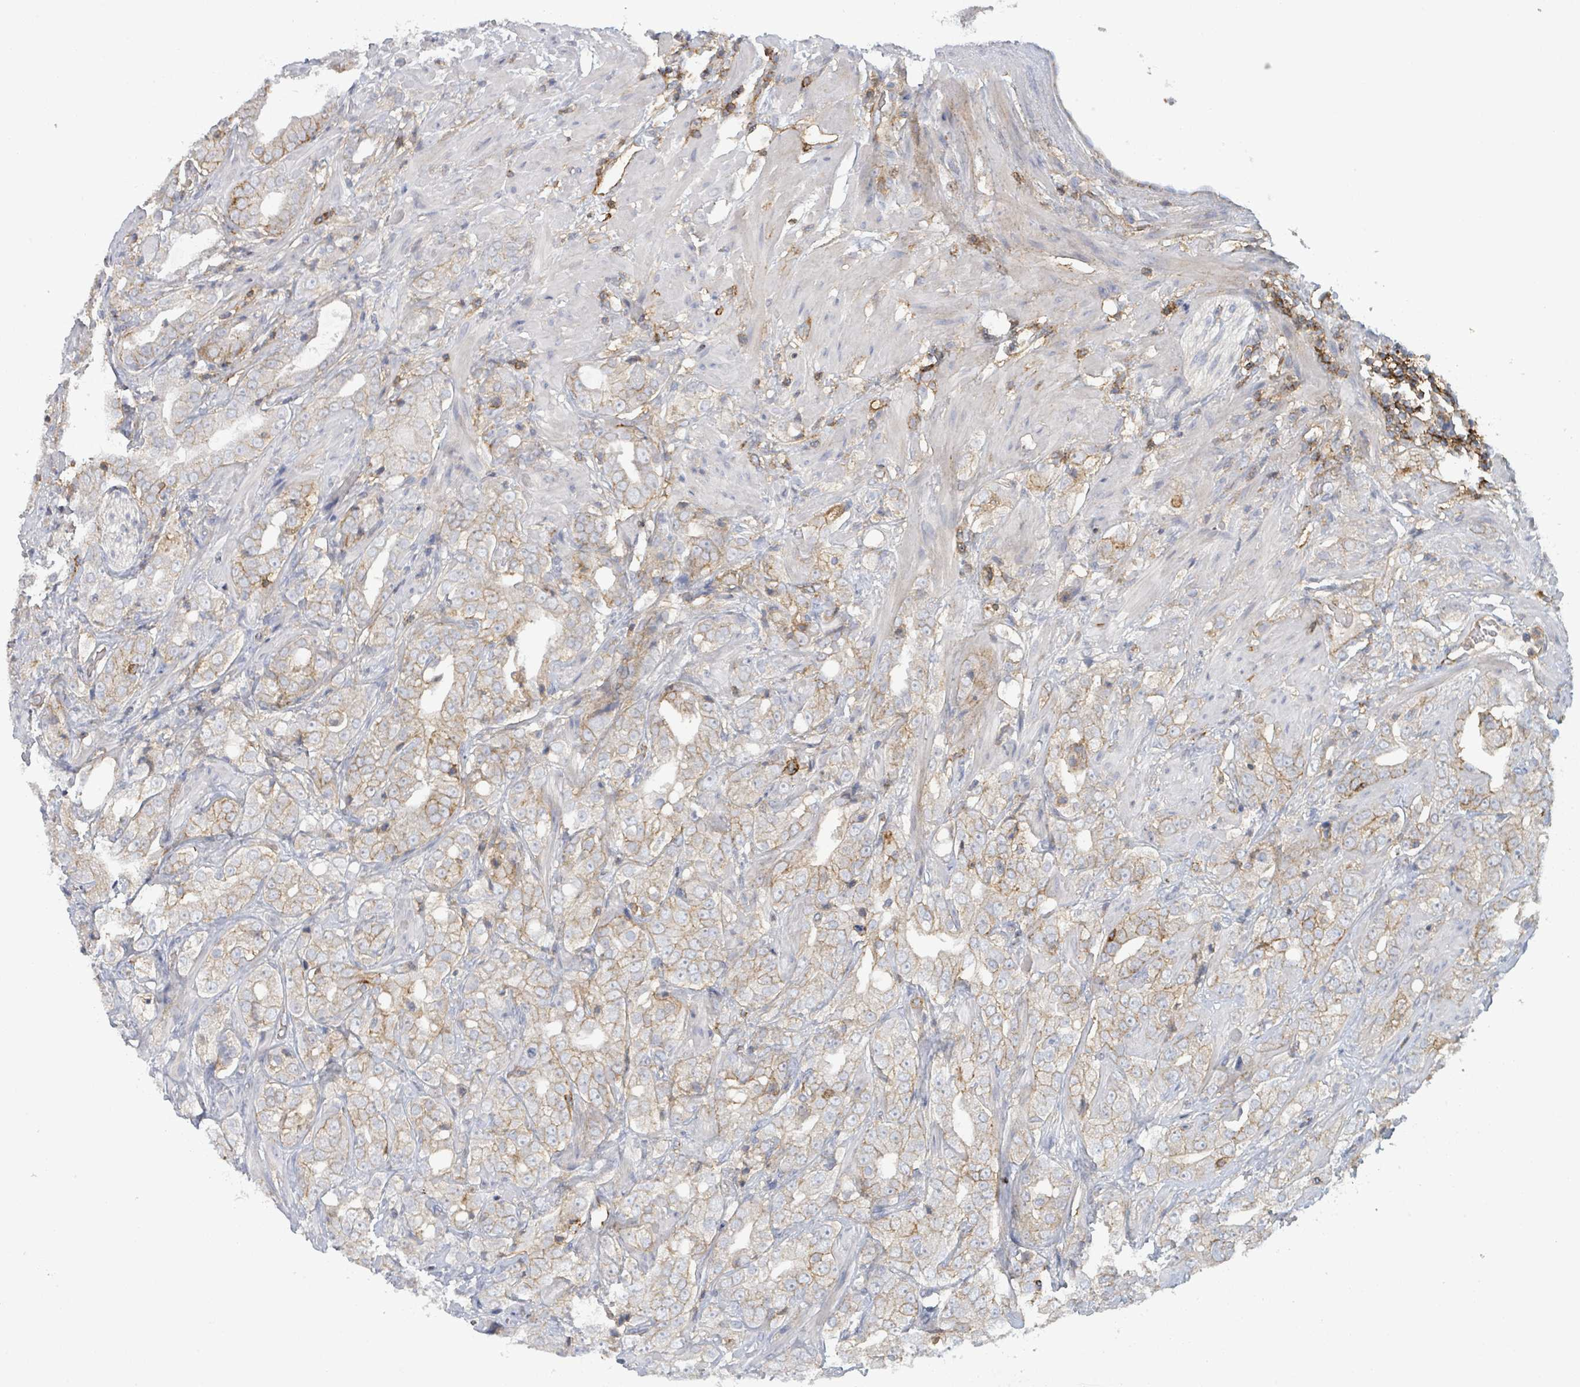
{"staining": {"intensity": "moderate", "quantity": "25%-75%", "location": "cytoplasmic/membranous"}, "tissue": "prostate cancer", "cell_type": "Tumor cells", "image_type": "cancer", "snomed": [{"axis": "morphology", "description": "Adenocarcinoma, Low grade"}, {"axis": "topography", "description": "Prostate"}], "caption": "IHC image of human prostate cancer stained for a protein (brown), which shows medium levels of moderate cytoplasmic/membranous staining in approximately 25%-75% of tumor cells.", "gene": "TNFRSF14", "patient": {"sex": "male", "age": 67}}